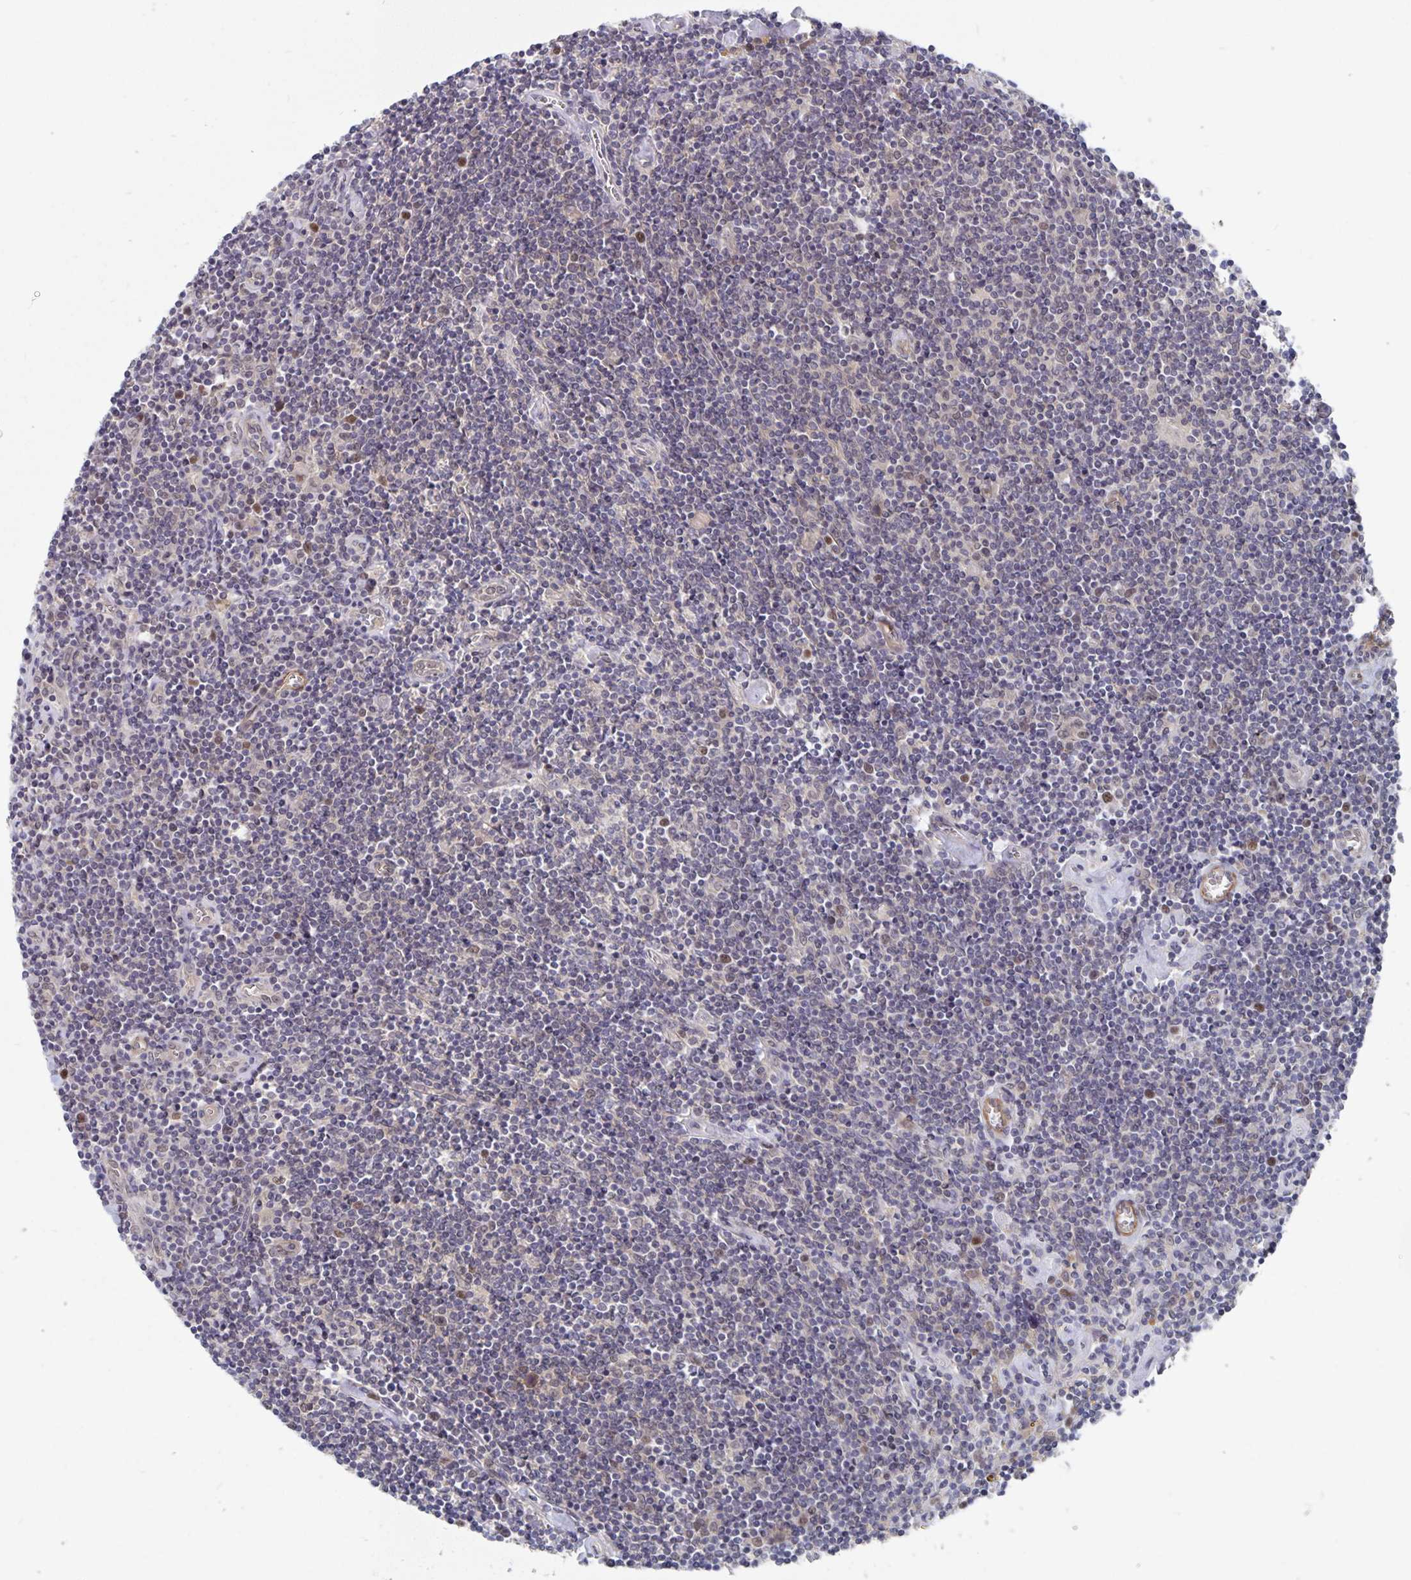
{"staining": {"intensity": "moderate", "quantity": "25%-75%", "location": "nuclear"}, "tissue": "lymphoma", "cell_type": "Tumor cells", "image_type": "cancer", "snomed": [{"axis": "morphology", "description": "Hodgkin's disease, NOS"}, {"axis": "topography", "description": "Lymph node"}], "caption": "A brown stain highlights moderate nuclear staining of a protein in lymphoma tumor cells. Using DAB (brown) and hematoxylin (blue) stains, captured at high magnification using brightfield microscopy.", "gene": "BAG6", "patient": {"sex": "male", "age": 40}}